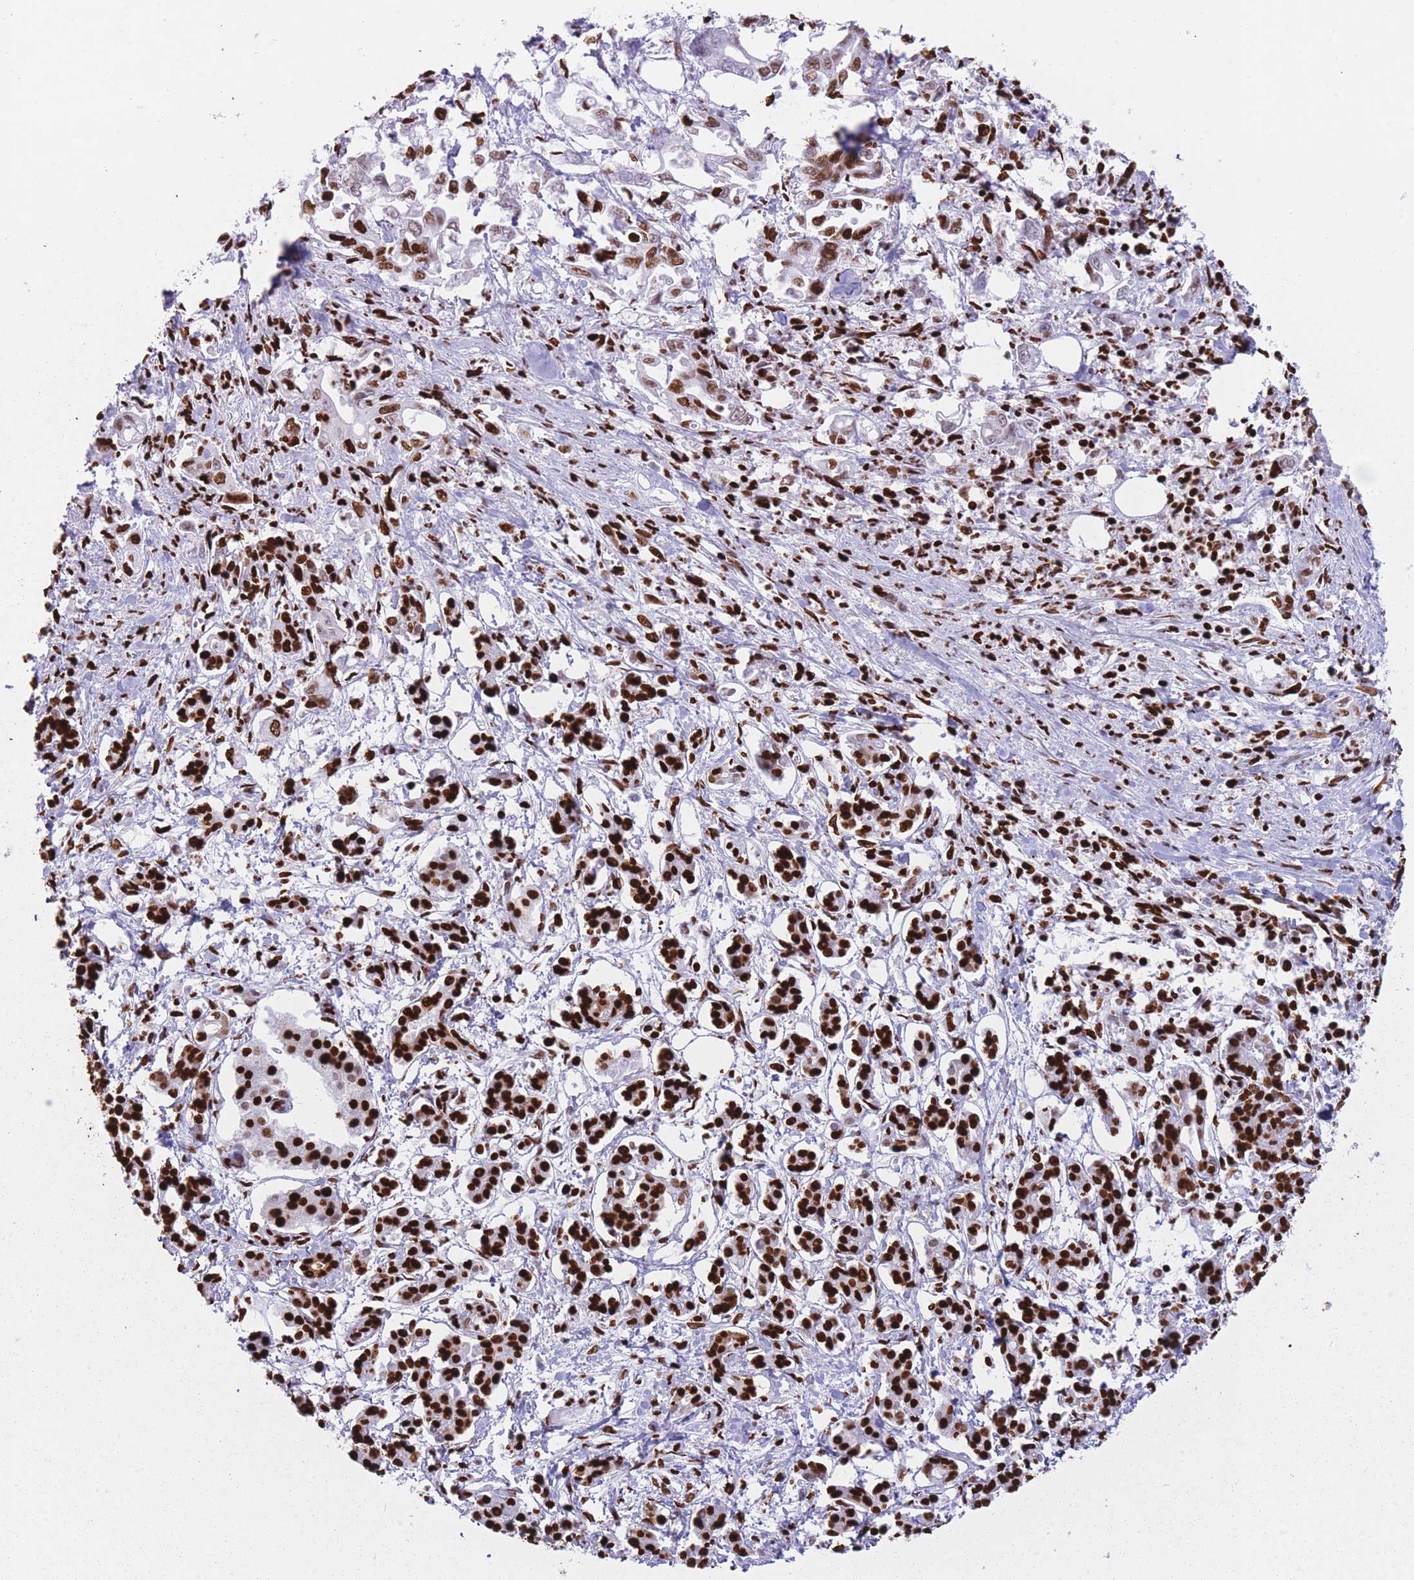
{"staining": {"intensity": "strong", "quantity": ">75%", "location": "nuclear"}, "tissue": "pancreatic cancer", "cell_type": "Tumor cells", "image_type": "cancer", "snomed": [{"axis": "morphology", "description": "Adenocarcinoma, NOS"}, {"axis": "topography", "description": "Pancreas"}], "caption": "There is high levels of strong nuclear positivity in tumor cells of pancreatic cancer, as demonstrated by immunohistochemical staining (brown color).", "gene": "HNRNPUL1", "patient": {"sex": "male", "age": 61}}